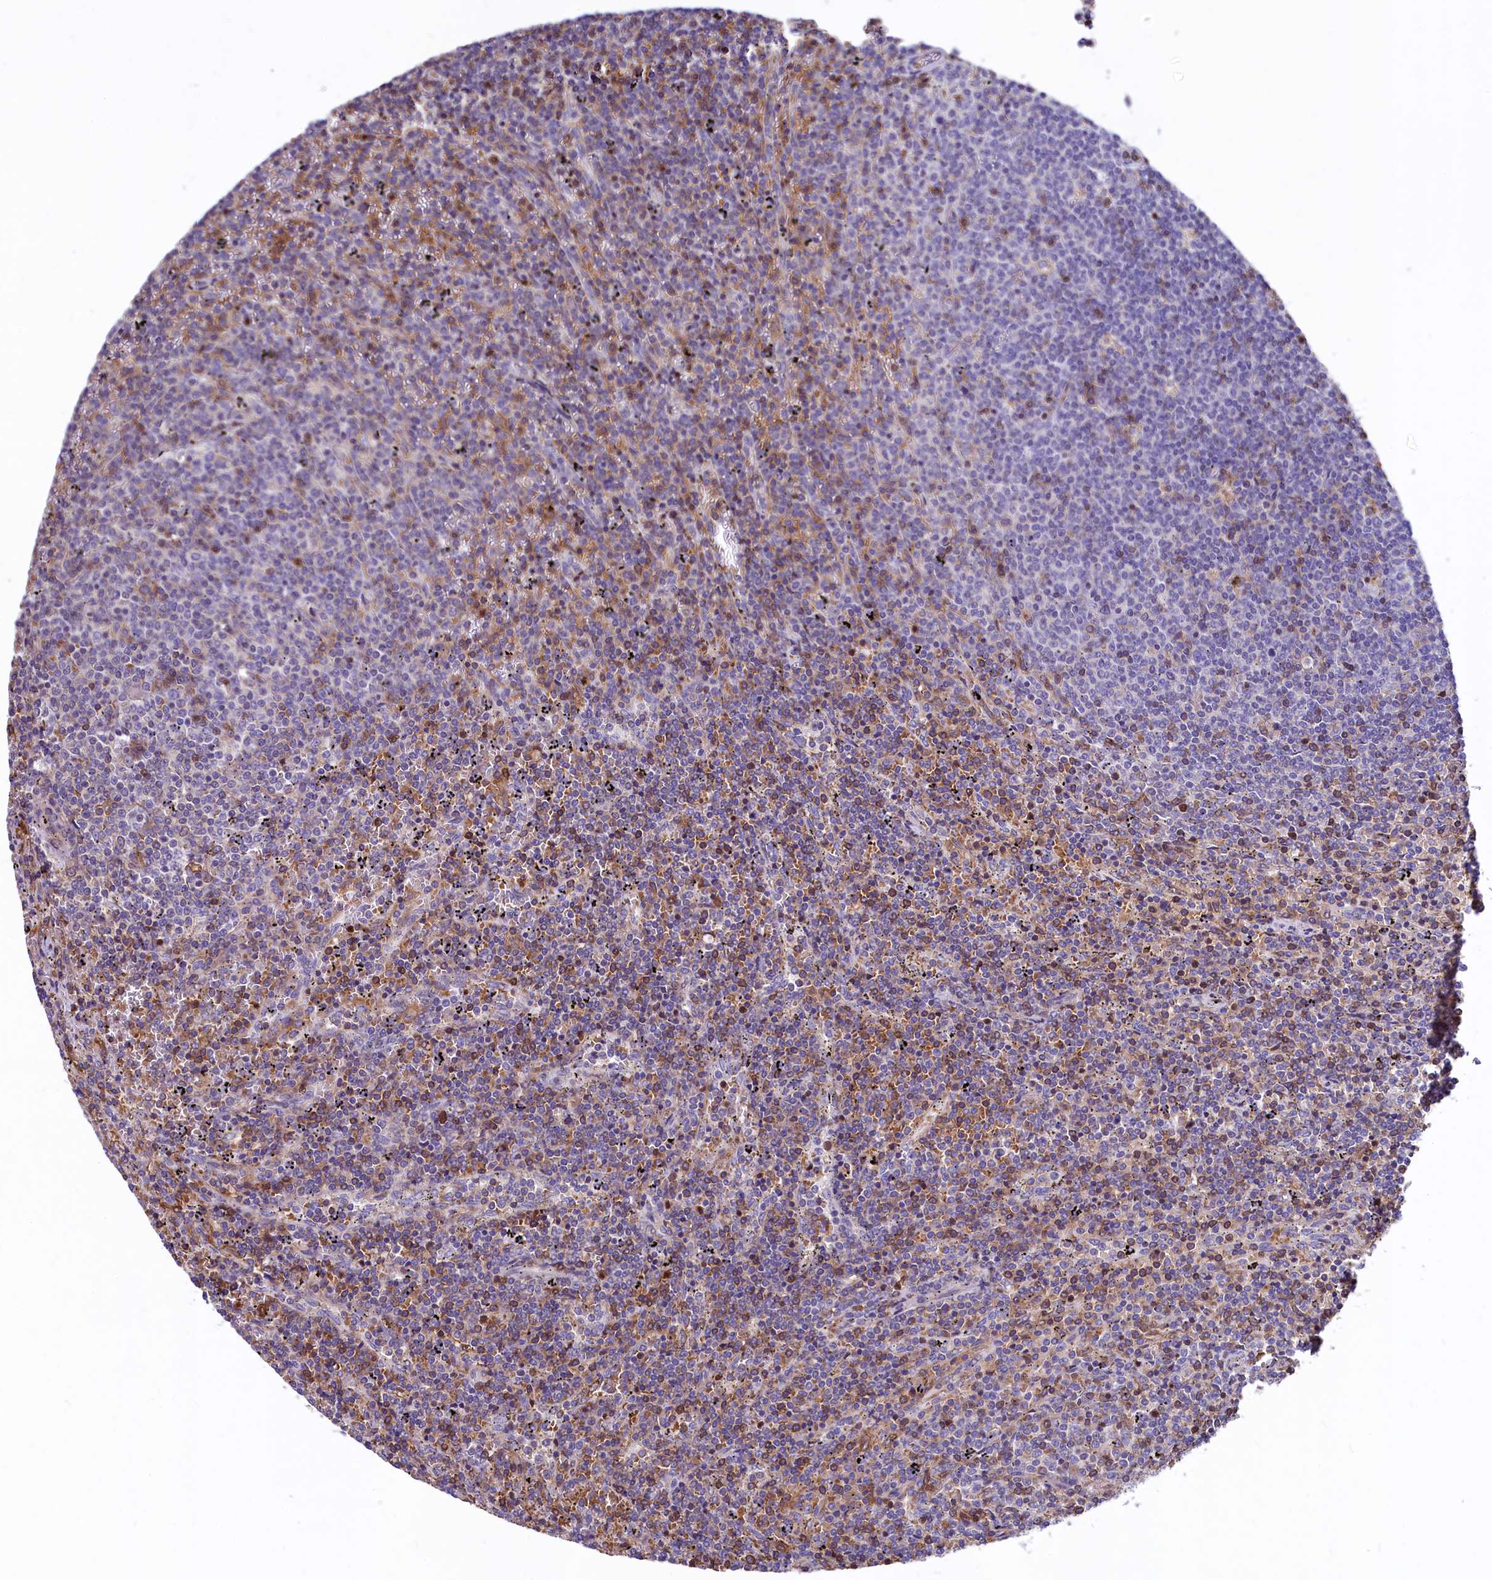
{"staining": {"intensity": "negative", "quantity": "none", "location": "none"}, "tissue": "lymphoma", "cell_type": "Tumor cells", "image_type": "cancer", "snomed": [{"axis": "morphology", "description": "Malignant lymphoma, non-Hodgkin's type, Low grade"}, {"axis": "topography", "description": "Spleen"}], "caption": "Lymphoma was stained to show a protein in brown. There is no significant staining in tumor cells.", "gene": "HPS6", "patient": {"sex": "female", "age": 50}}